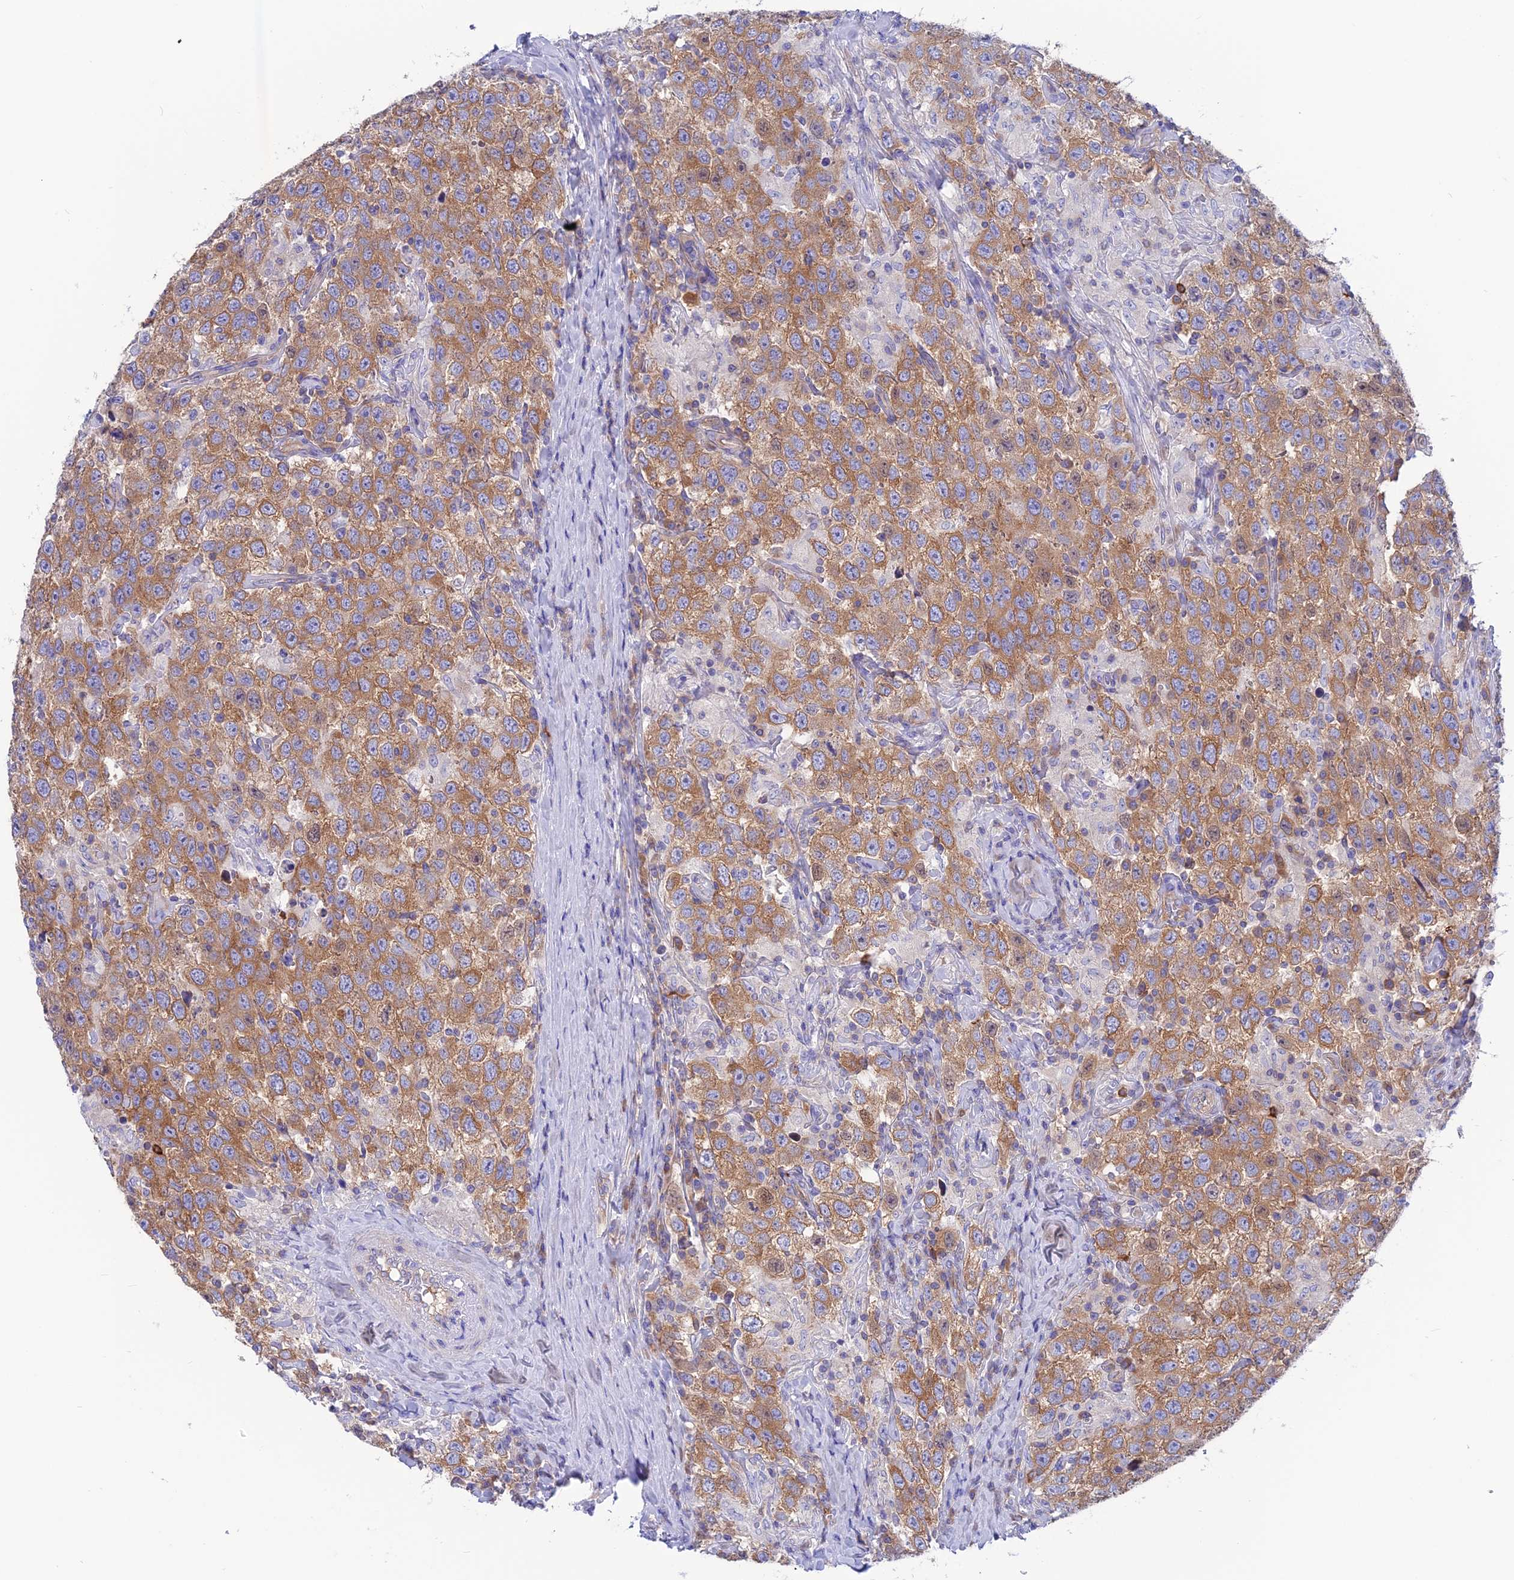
{"staining": {"intensity": "moderate", "quantity": ">75%", "location": "cytoplasmic/membranous"}, "tissue": "testis cancer", "cell_type": "Tumor cells", "image_type": "cancer", "snomed": [{"axis": "morphology", "description": "Seminoma, NOS"}, {"axis": "topography", "description": "Testis"}], "caption": "Seminoma (testis) stained with immunohistochemistry reveals moderate cytoplasmic/membranous positivity in about >75% of tumor cells.", "gene": "LZTFL1", "patient": {"sex": "male", "age": 41}}